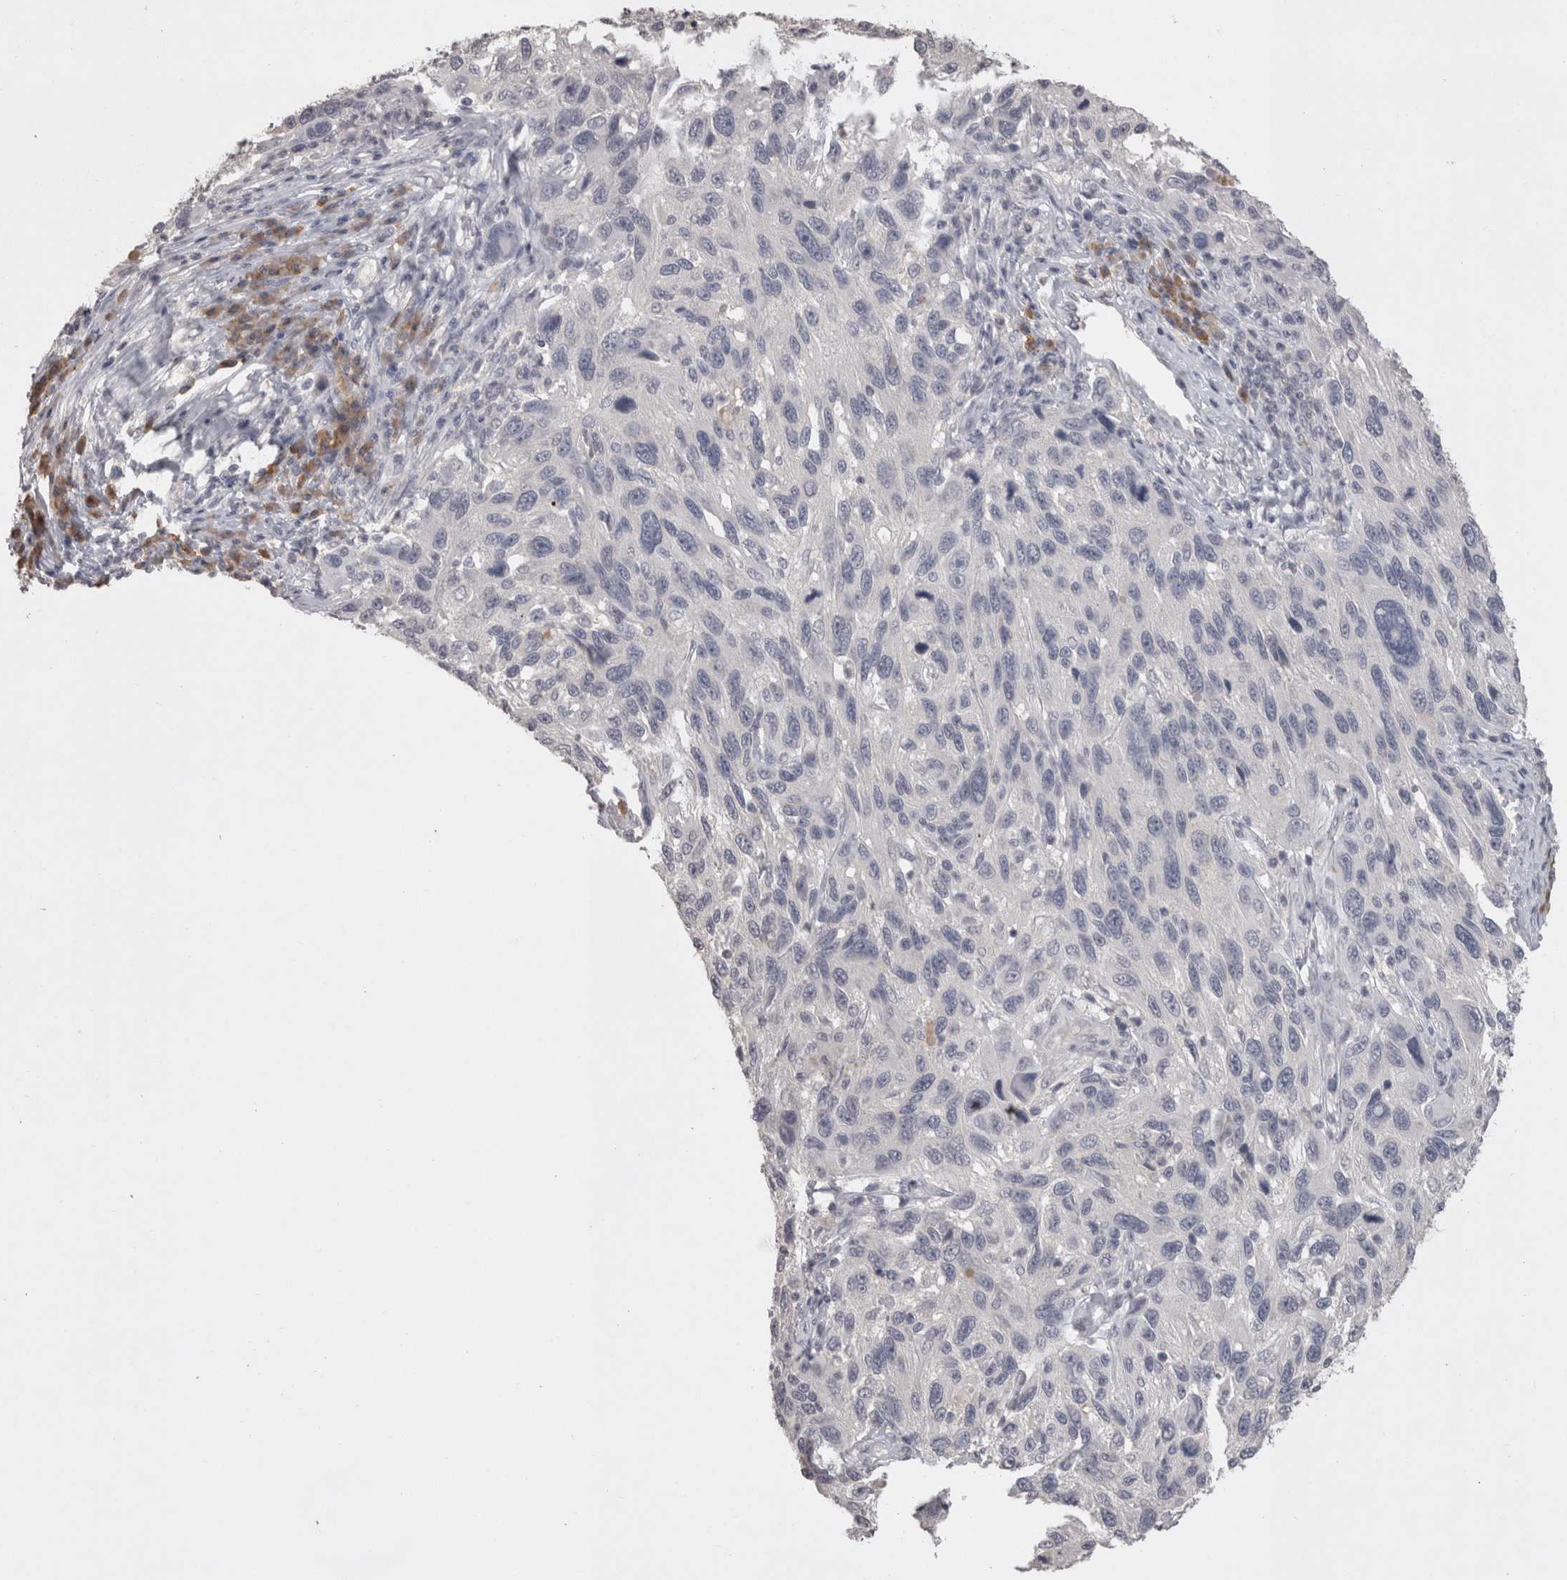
{"staining": {"intensity": "negative", "quantity": "none", "location": "none"}, "tissue": "melanoma", "cell_type": "Tumor cells", "image_type": "cancer", "snomed": [{"axis": "morphology", "description": "Malignant melanoma, NOS"}, {"axis": "topography", "description": "Skin"}], "caption": "Immunohistochemistry (IHC) micrograph of melanoma stained for a protein (brown), which displays no positivity in tumor cells.", "gene": "LAX1", "patient": {"sex": "male", "age": 53}}